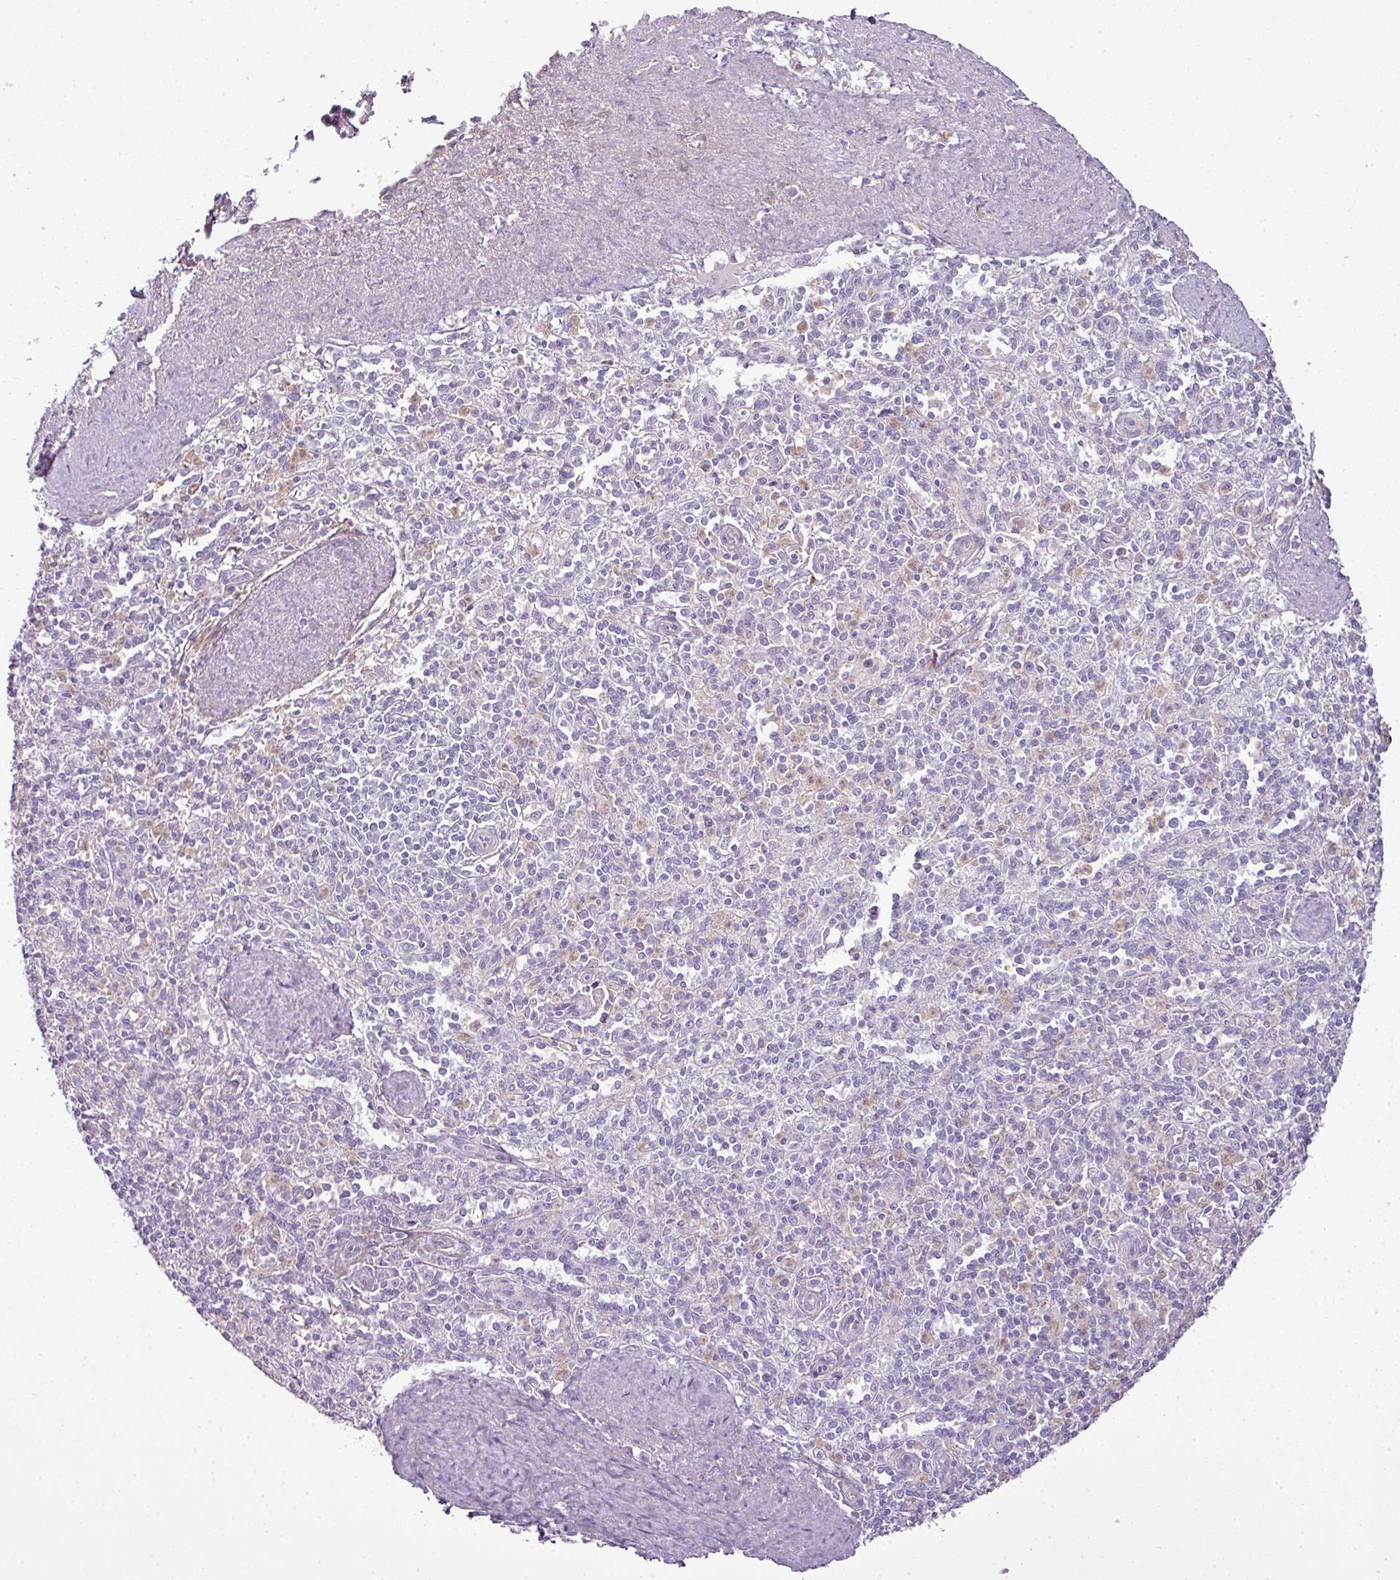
{"staining": {"intensity": "moderate", "quantity": "<25%", "location": "cytoplasmic/membranous"}, "tissue": "spleen", "cell_type": "Cells in red pulp", "image_type": "normal", "snomed": [{"axis": "morphology", "description": "Normal tissue, NOS"}, {"axis": "topography", "description": "Spleen"}], "caption": "An immunohistochemistry (IHC) histopathology image of unremarkable tissue is shown. Protein staining in brown highlights moderate cytoplasmic/membranous positivity in spleen within cells in red pulp.", "gene": "C4A", "patient": {"sex": "female", "age": 70}}